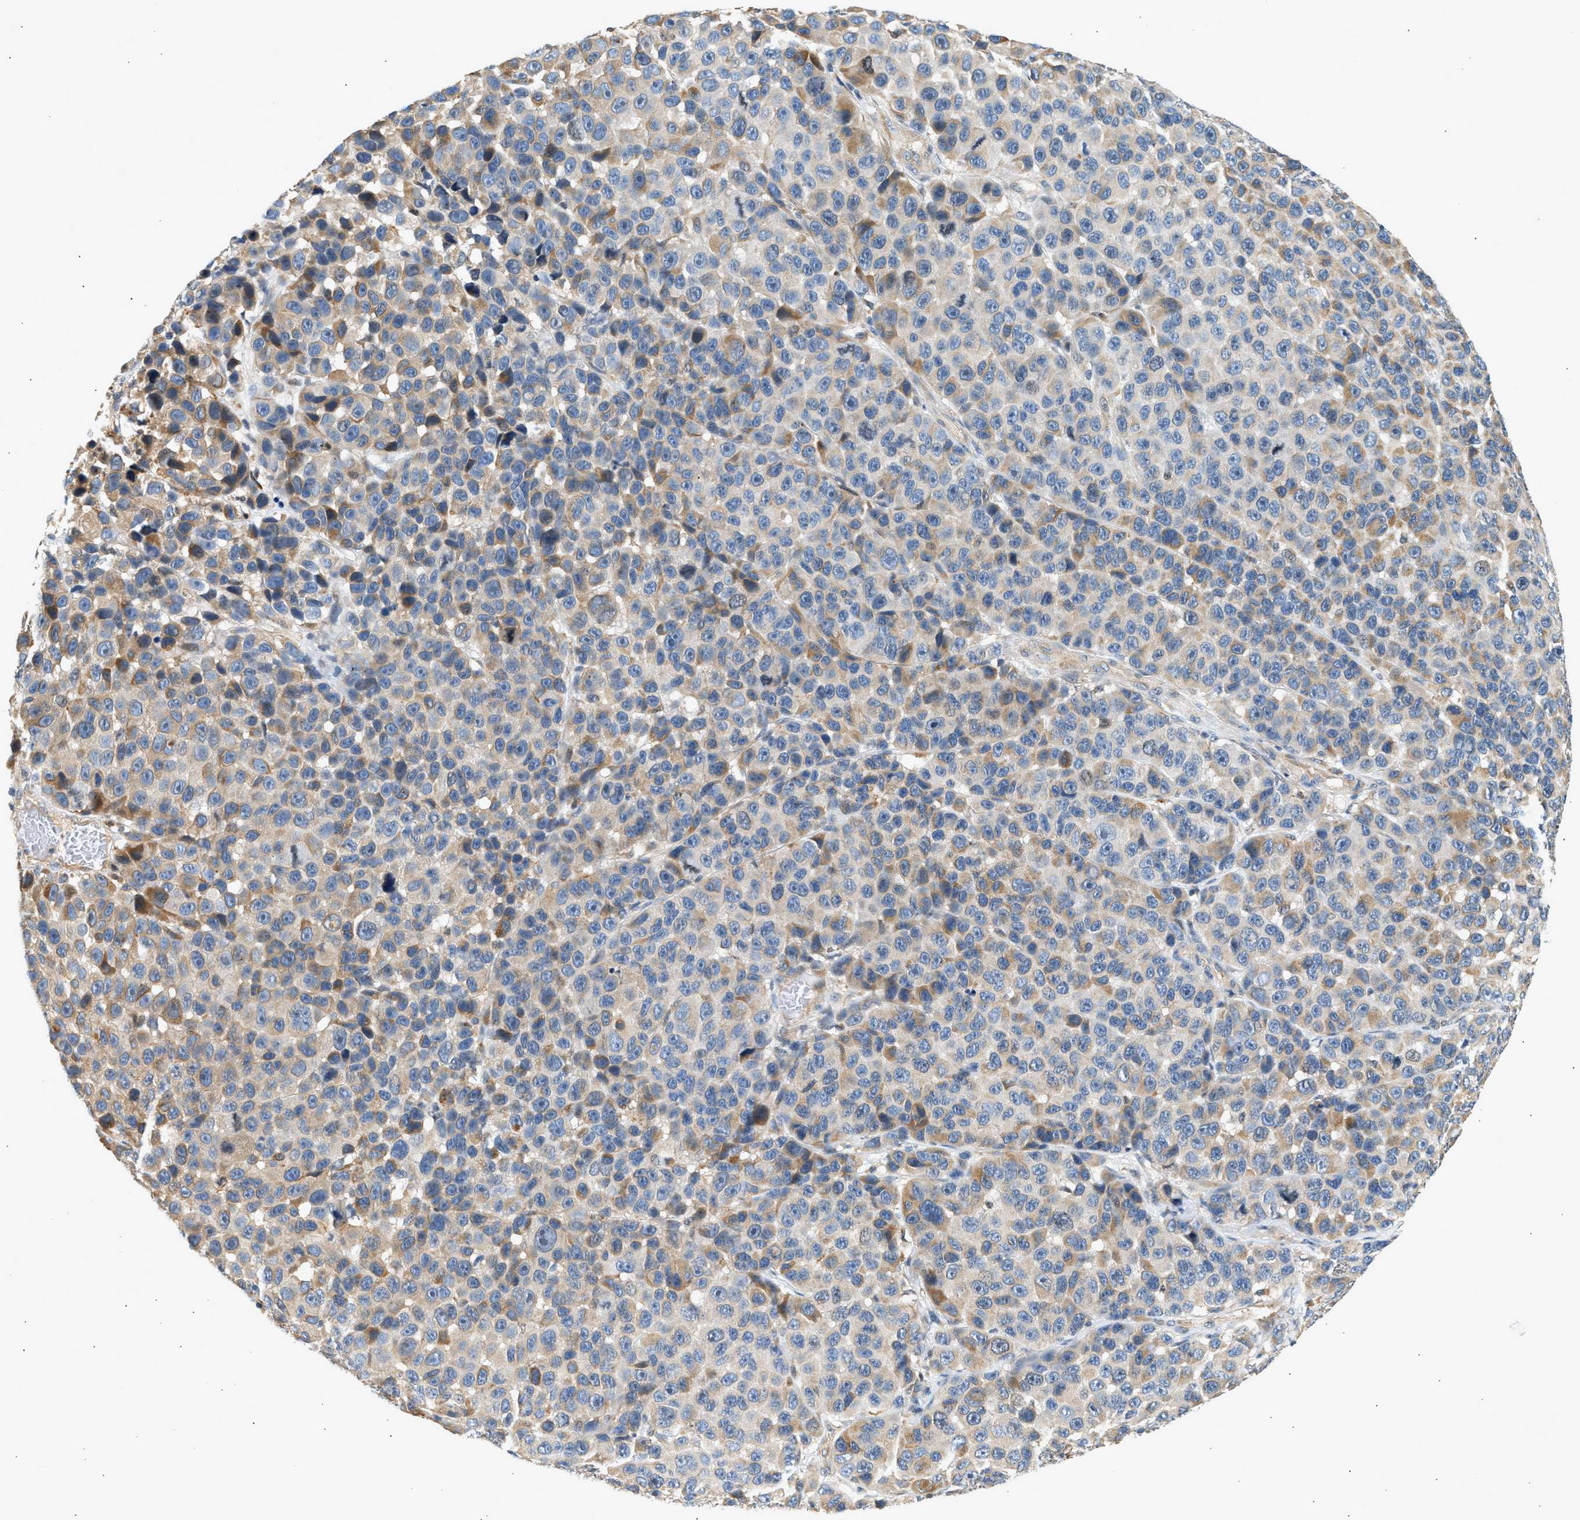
{"staining": {"intensity": "weak", "quantity": "25%-75%", "location": "cytoplasmic/membranous"}, "tissue": "melanoma", "cell_type": "Tumor cells", "image_type": "cancer", "snomed": [{"axis": "morphology", "description": "Malignant melanoma, NOS"}, {"axis": "topography", "description": "Skin"}], "caption": "This is an image of IHC staining of melanoma, which shows weak staining in the cytoplasmic/membranous of tumor cells.", "gene": "WDR31", "patient": {"sex": "male", "age": 53}}